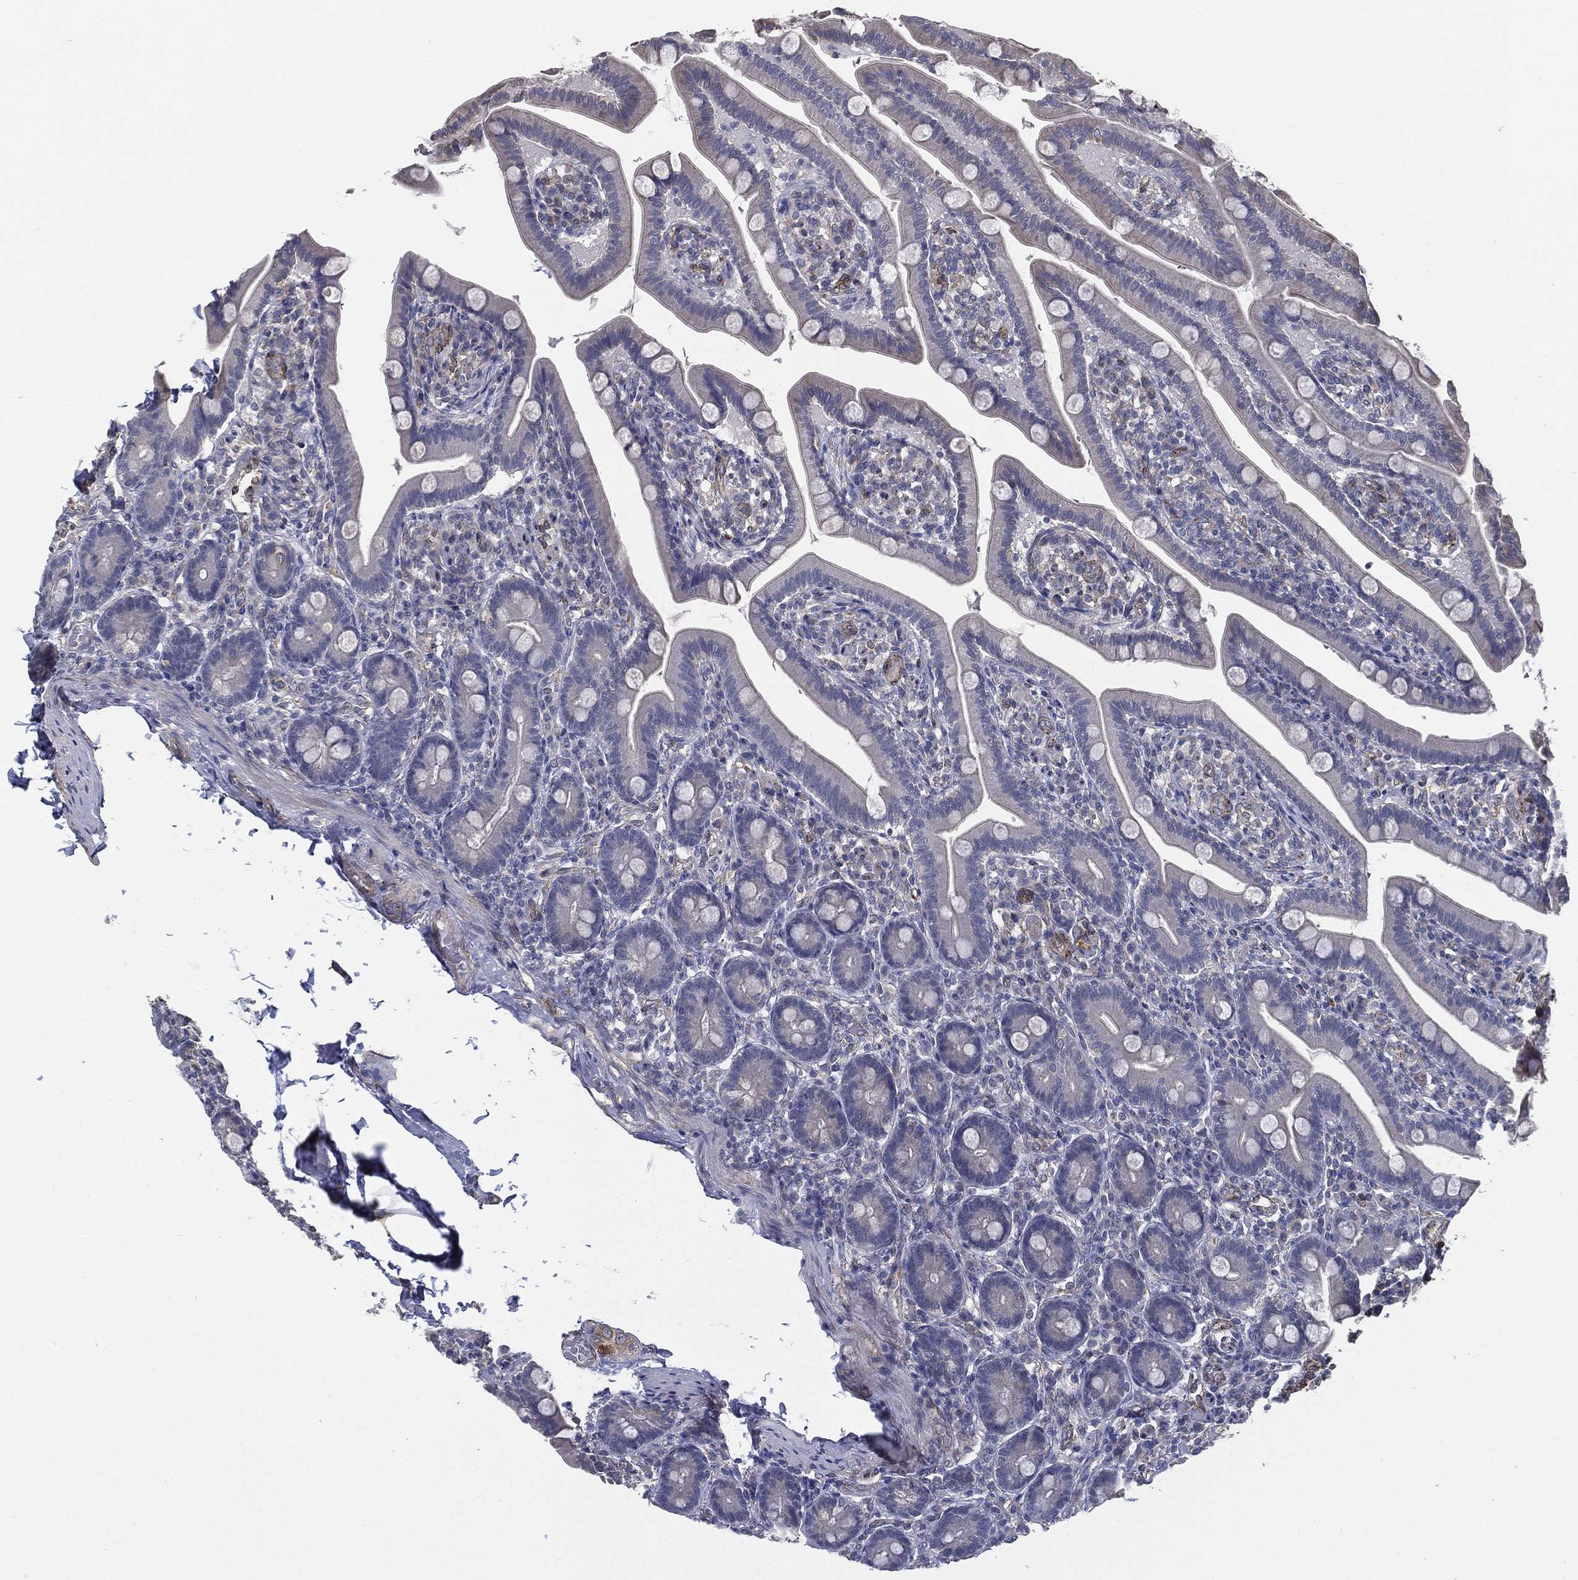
{"staining": {"intensity": "negative", "quantity": "none", "location": "none"}, "tissue": "small intestine", "cell_type": "Glandular cells", "image_type": "normal", "snomed": [{"axis": "morphology", "description": "Normal tissue, NOS"}, {"axis": "topography", "description": "Small intestine"}], "caption": "IHC of benign small intestine displays no positivity in glandular cells.", "gene": "LRRC56", "patient": {"sex": "male", "age": 66}}